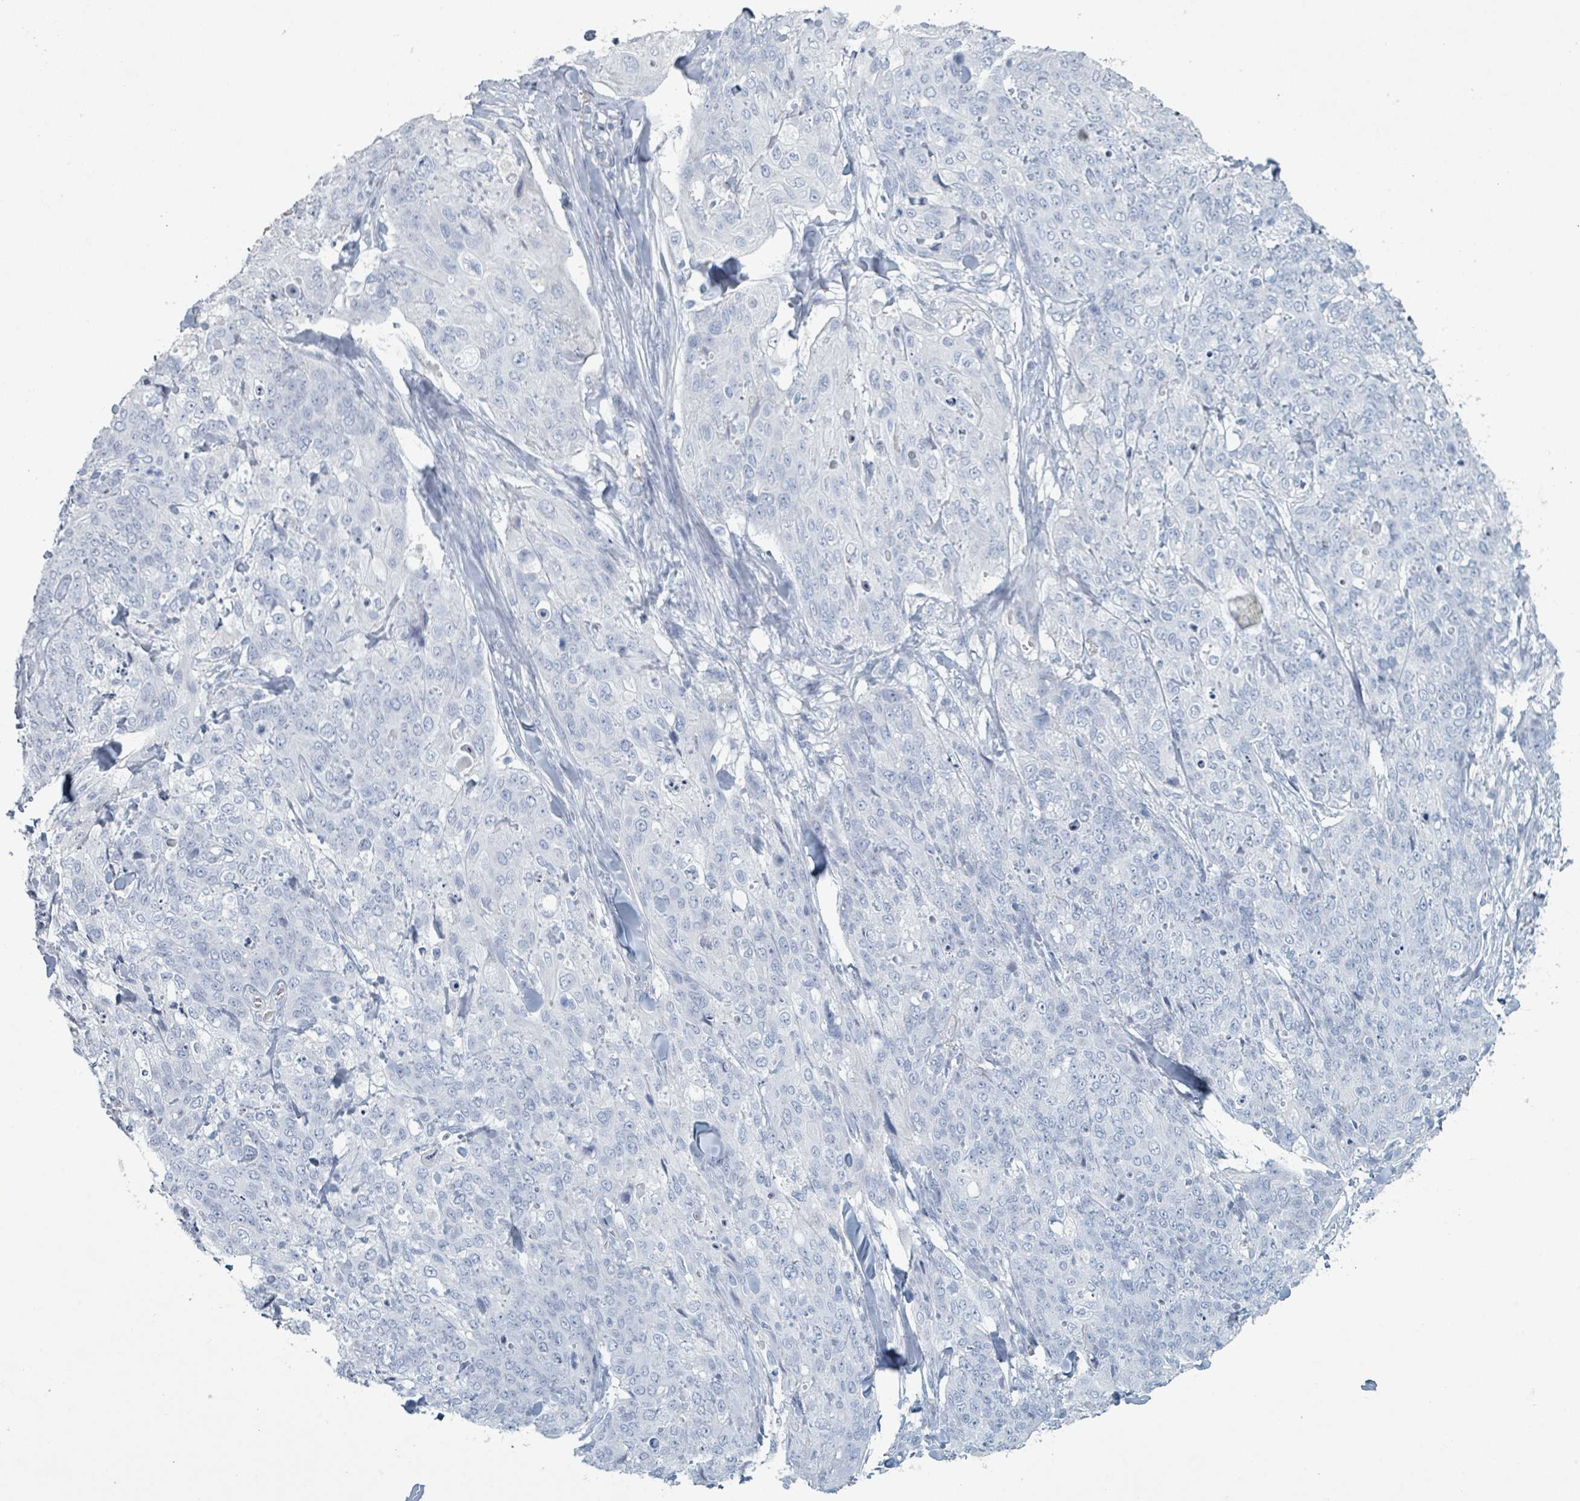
{"staining": {"intensity": "negative", "quantity": "none", "location": "none"}, "tissue": "skin cancer", "cell_type": "Tumor cells", "image_type": "cancer", "snomed": [{"axis": "morphology", "description": "Squamous cell carcinoma, NOS"}, {"axis": "topography", "description": "Skin"}, {"axis": "topography", "description": "Vulva"}], "caption": "Immunohistochemistry image of human skin cancer stained for a protein (brown), which reveals no expression in tumor cells.", "gene": "HEATR5A", "patient": {"sex": "female", "age": 85}}